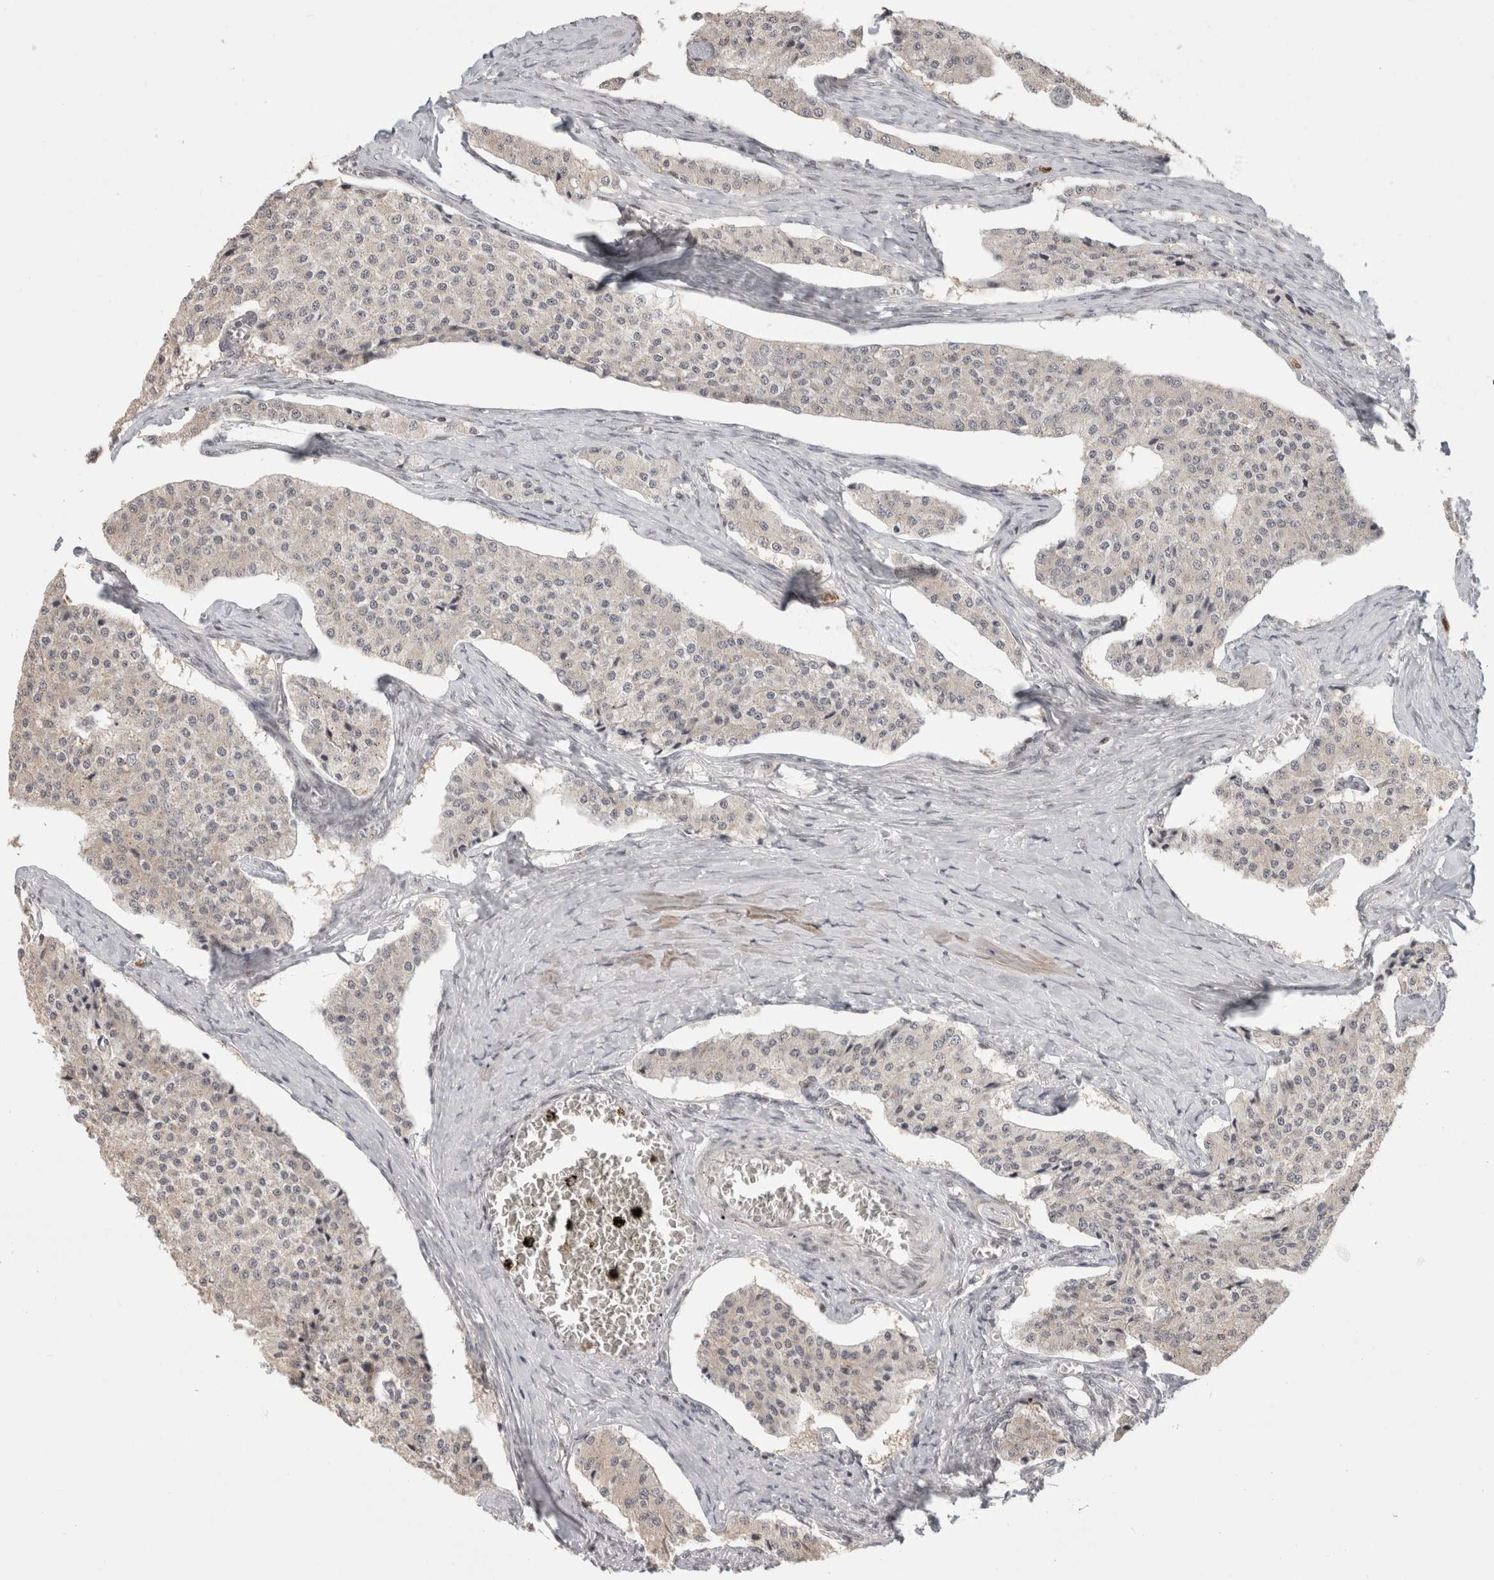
{"staining": {"intensity": "negative", "quantity": "none", "location": "none"}, "tissue": "carcinoid", "cell_type": "Tumor cells", "image_type": "cancer", "snomed": [{"axis": "morphology", "description": "Carcinoid, malignant, NOS"}, {"axis": "topography", "description": "Colon"}], "caption": "There is no significant expression in tumor cells of malignant carcinoid.", "gene": "SENP6", "patient": {"sex": "female", "age": 52}}